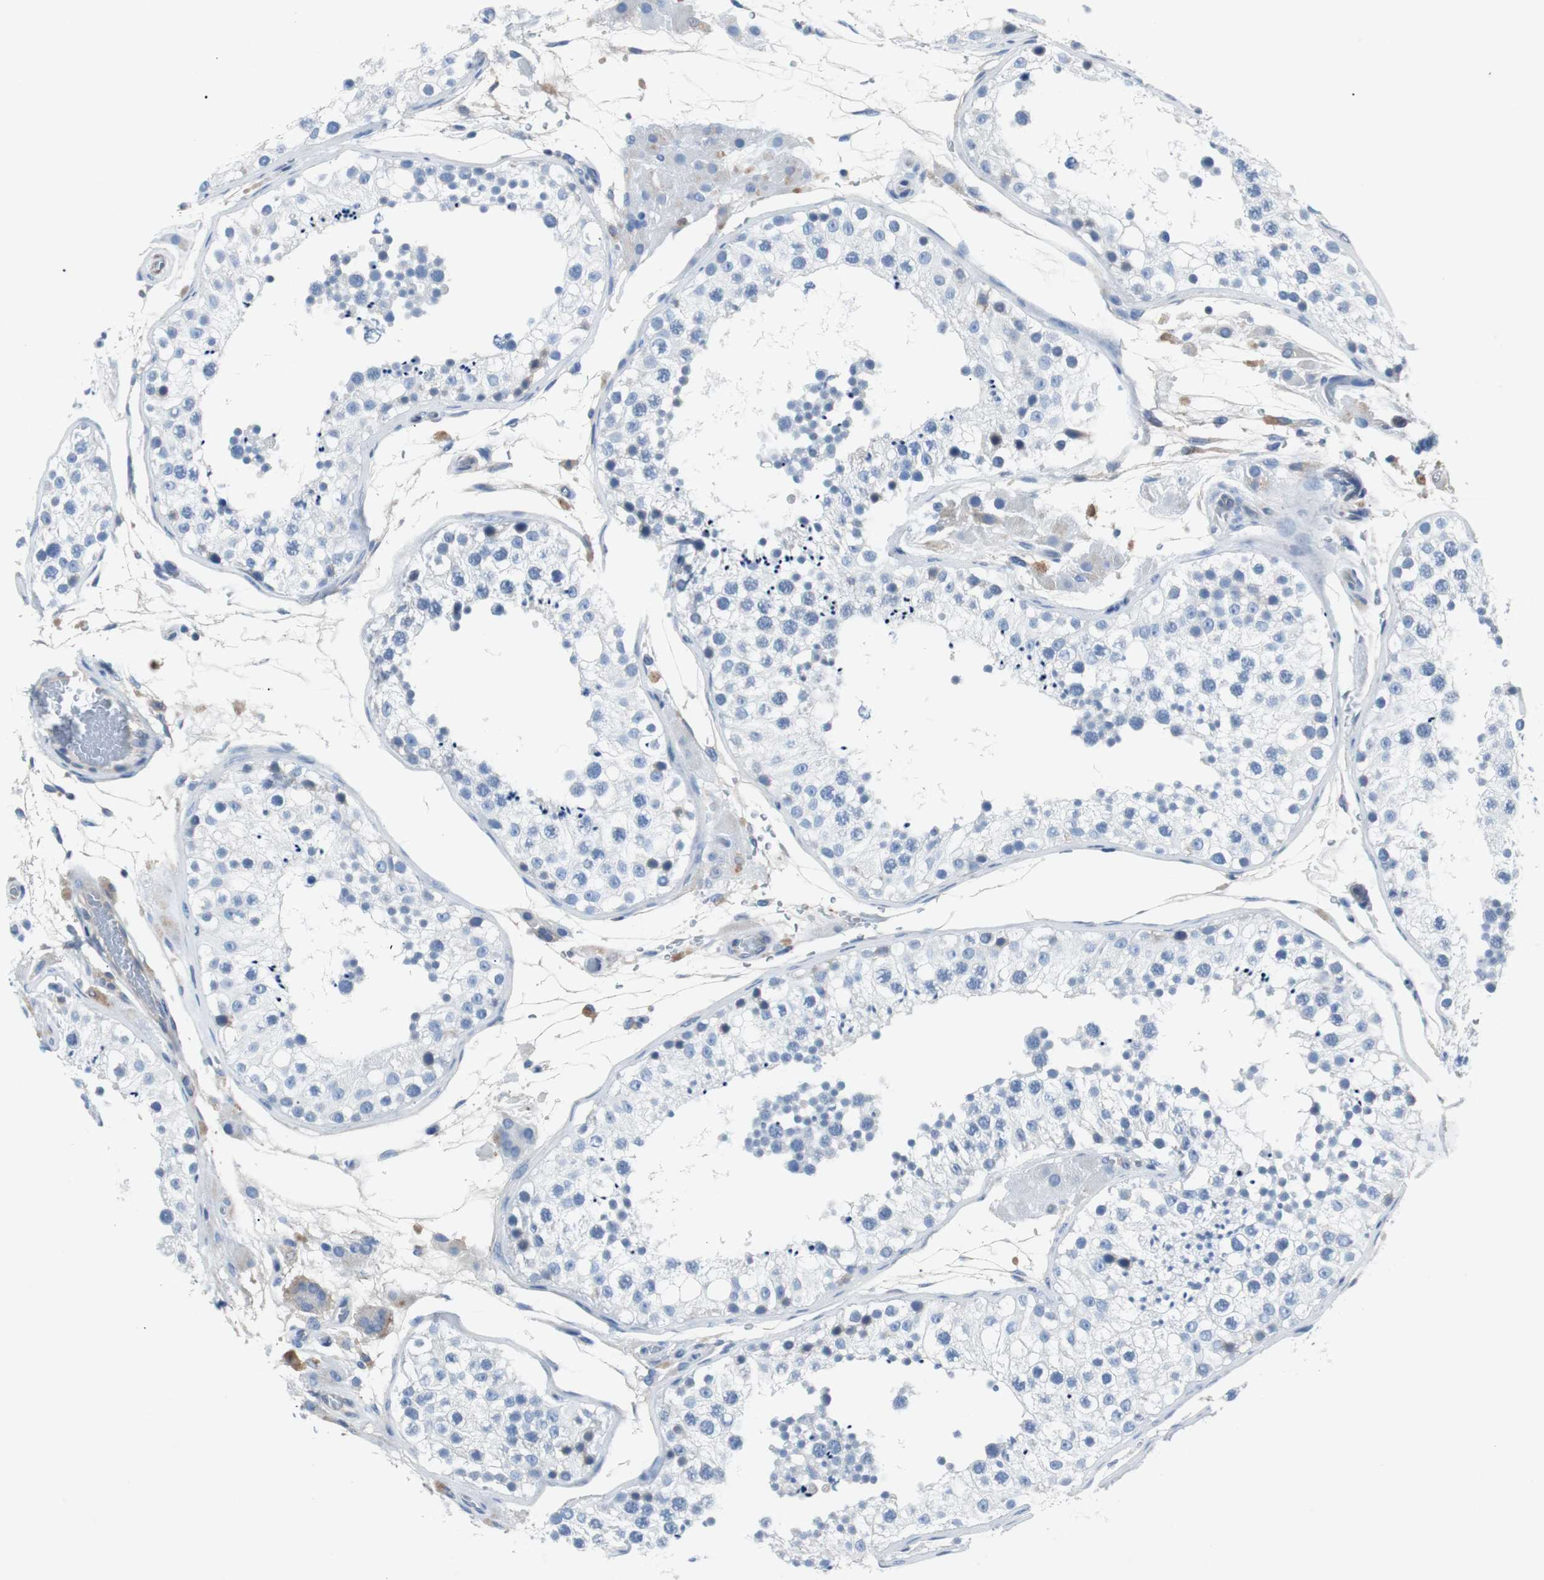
{"staining": {"intensity": "negative", "quantity": "none", "location": "none"}, "tissue": "testis", "cell_type": "Cells in seminiferous ducts", "image_type": "normal", "snomed": [{"axis": "morphology", "description": "Normal tissue, NOS"}, {"axis": "topography", "description": "Testis"}], "caption": "A photomicrograph of testis stained for a protein shows no brown staining in cells in seminiferous ducts.", "gene": "EEF2K", "patient": {"sex": "male", "age": 26}}